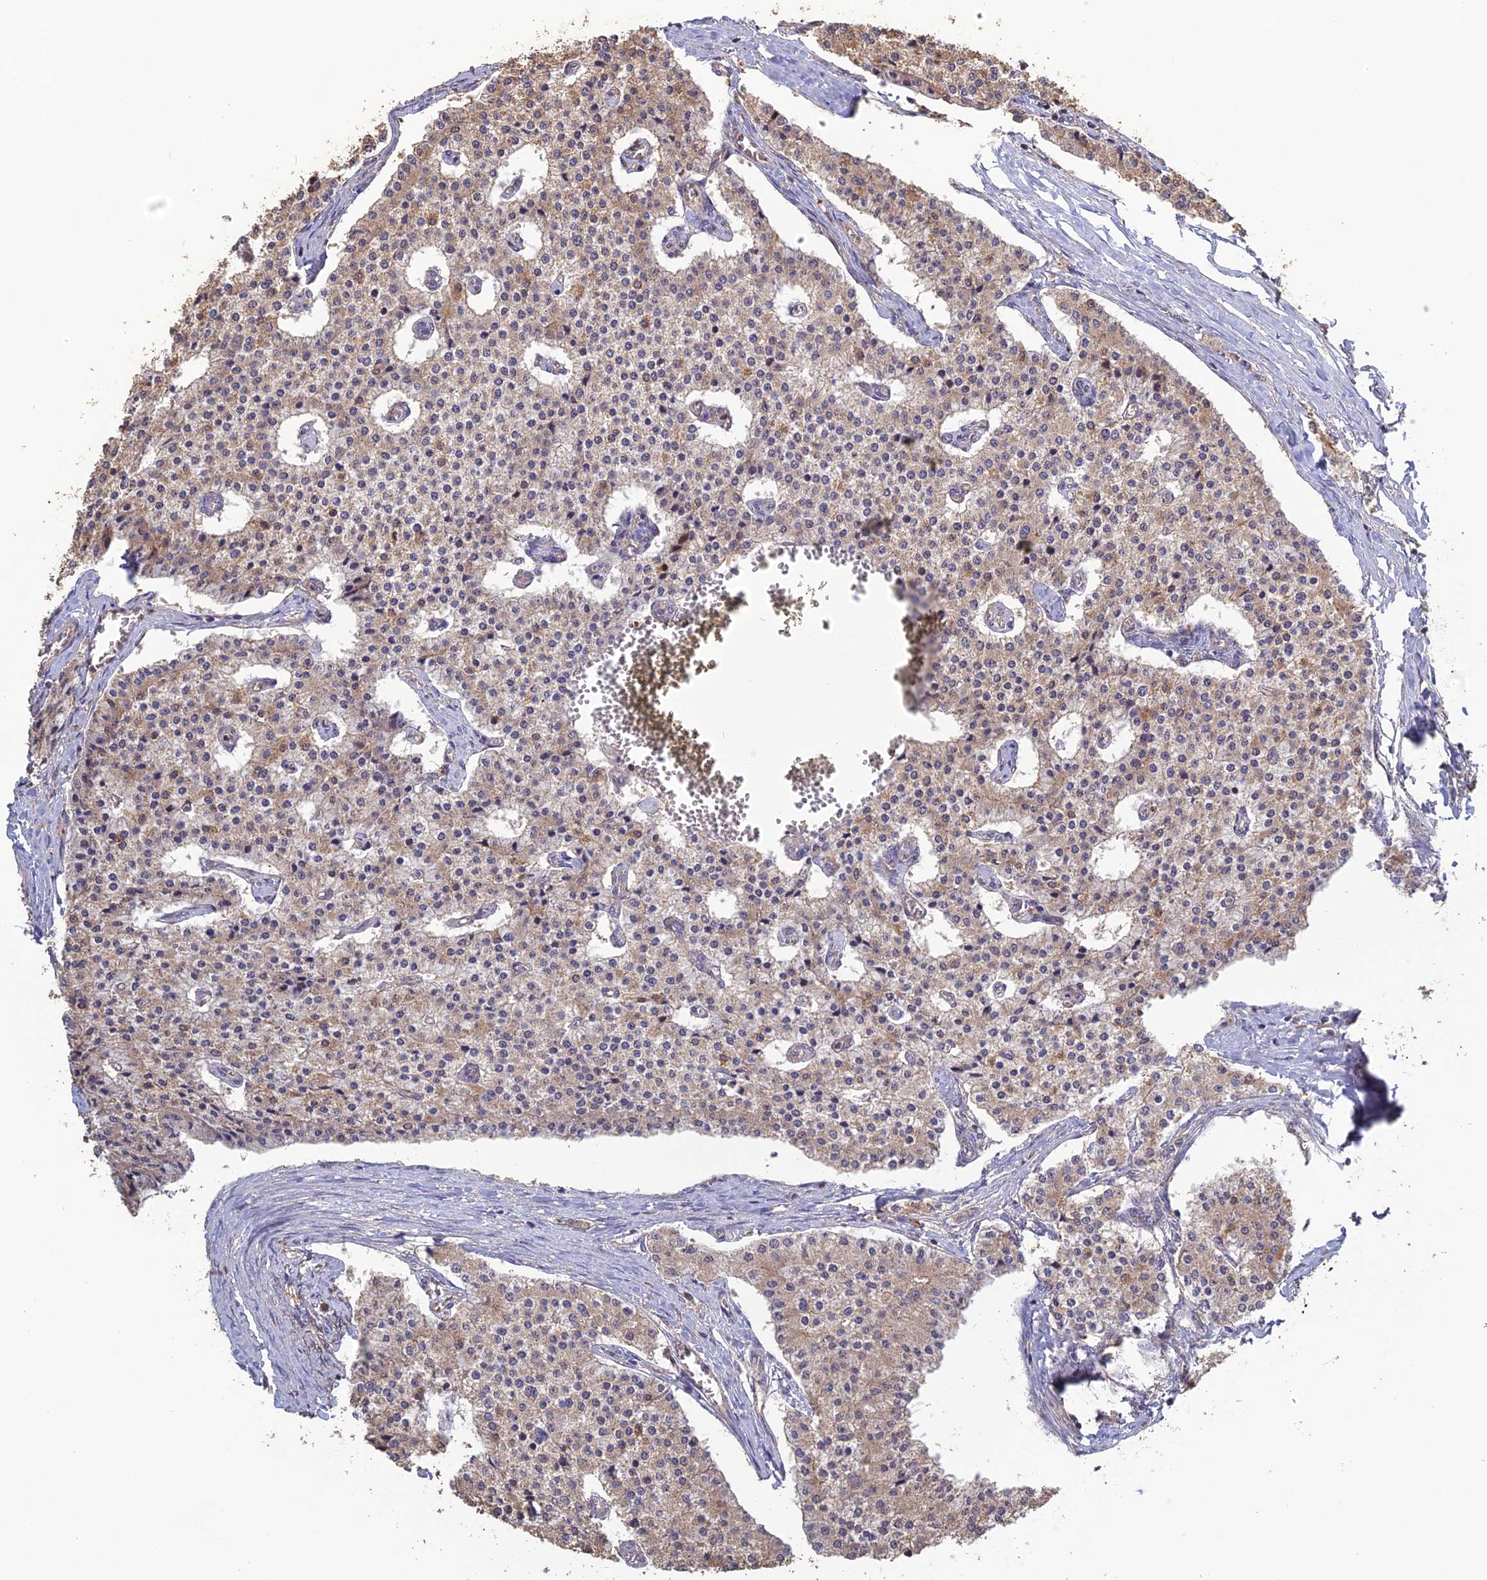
{"staining": {"intensity": "weak", "quantity": ">75%", "location": "cytoplasmic/membranous"}, "tissue": "carcinoid", "cell_type": "Tumor cells", "image_type": "cancer", "snomed": [{"axis": "morphology", "description": "Carcinoid, malignant, NOS"}, {"axis": "topography", "description": "Colon"}], "caption": "Protein expression analysis of malignant carcinoid displays weak cytoplasmic/membranous positivity in approximately >75% of tumor cells. (DAB (3,3'-diaminobenzidine) IHC, brown staining for protein, blue staining for nuclei).", "gene": "ARHGAP40", "patient": {"sex": "female", "age": 52}}